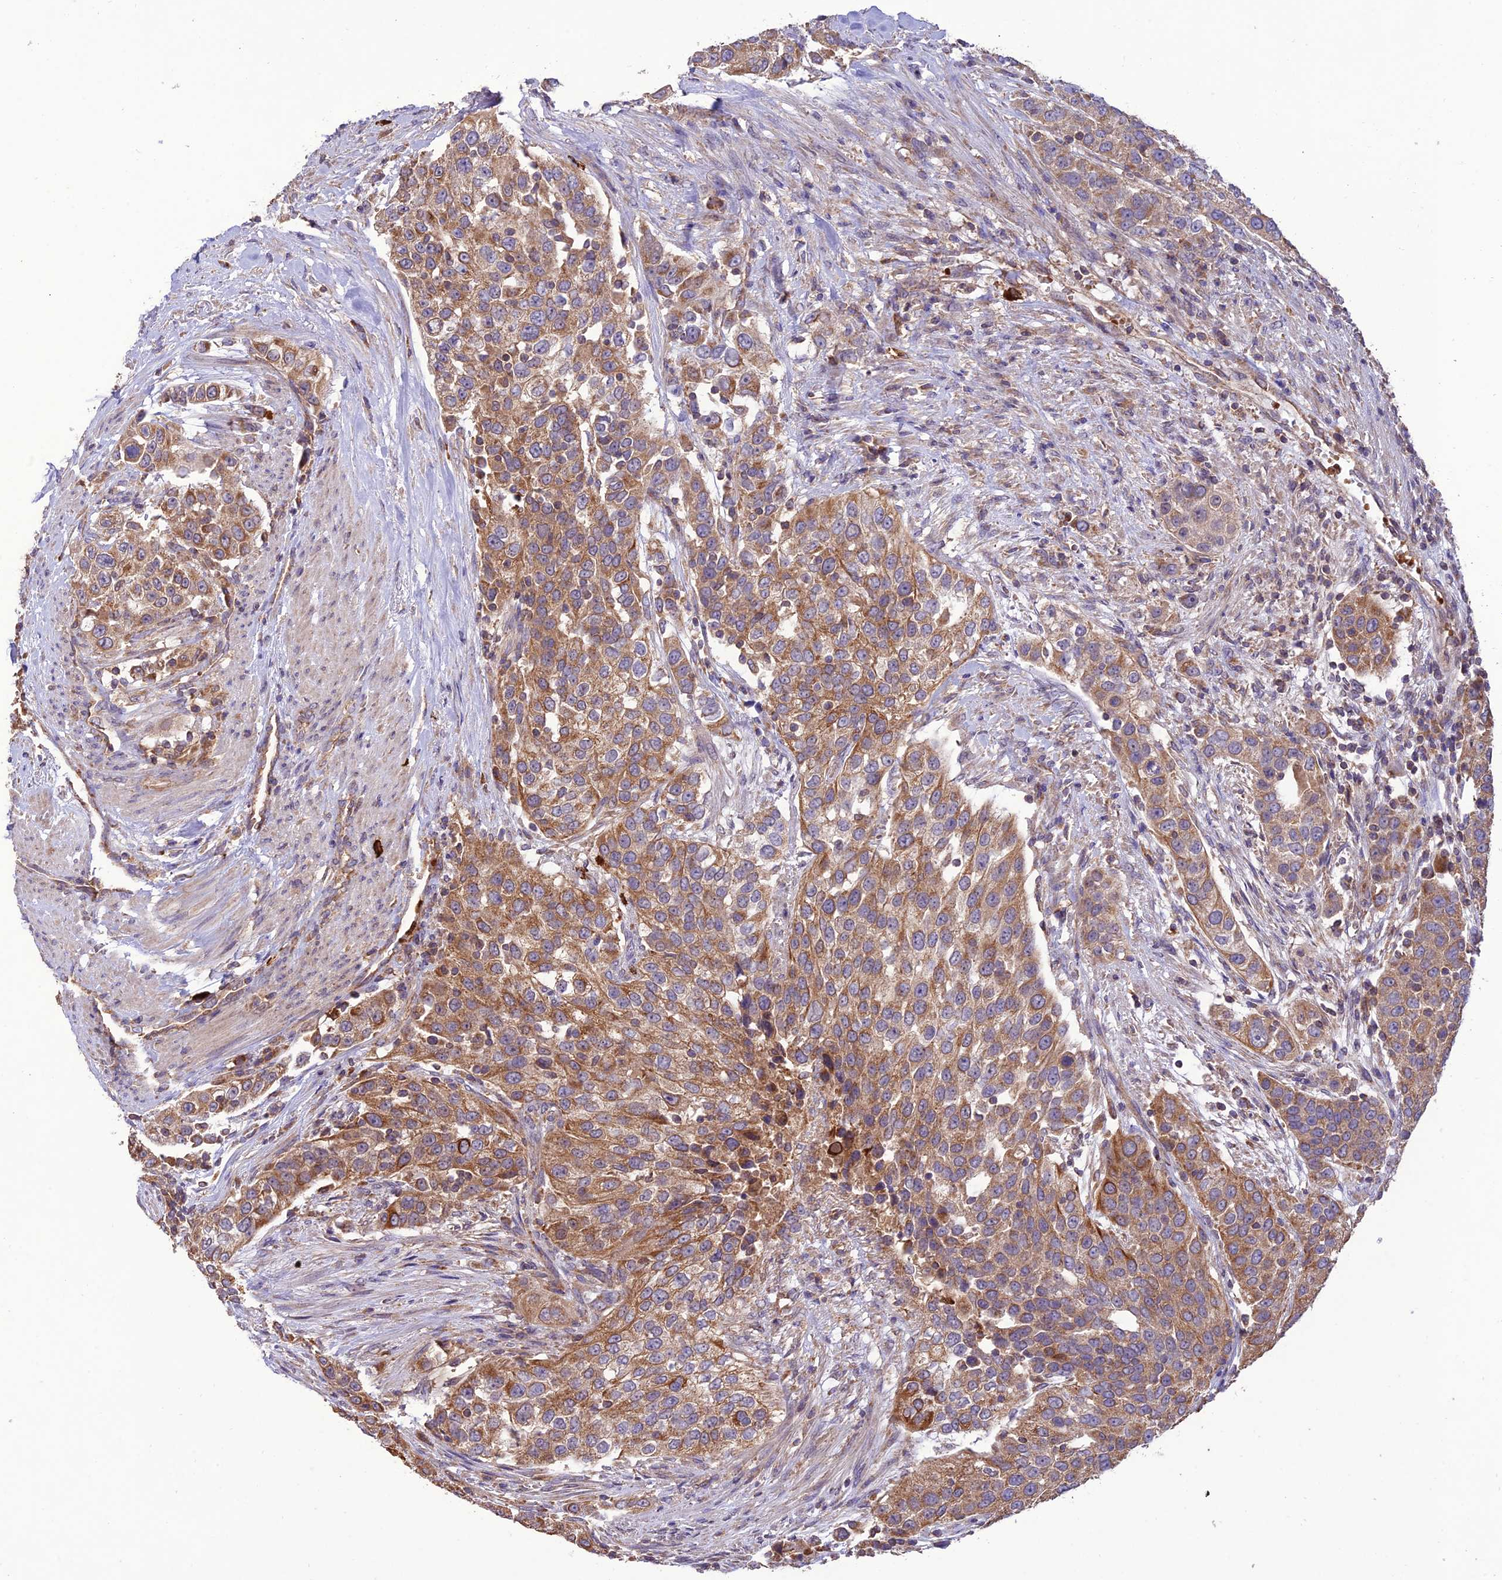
{"staining": {"intensity": "moderate", "quantity": ">75%", "location": "cytoplasmic/membranous"}, "tissue": "urothelial cancer", "cell_type": "Tumor cells", "image_type": "cancer", "snomed": [{"axis": "morphology", "description": "Urothelial carcinoma, High grade"}, {"axis": "topography", "description": "Urinary bladder"}], "caption": "An IHC image of tumor tissue is shown. Protein staining in brown highlights moderate cytoplasmic/membranous positivity in urothelial carcinoma (high-grade) within tumor cells.", "gene": "NDUFAF1", "patient": {"sex": "female", "age": 80}}